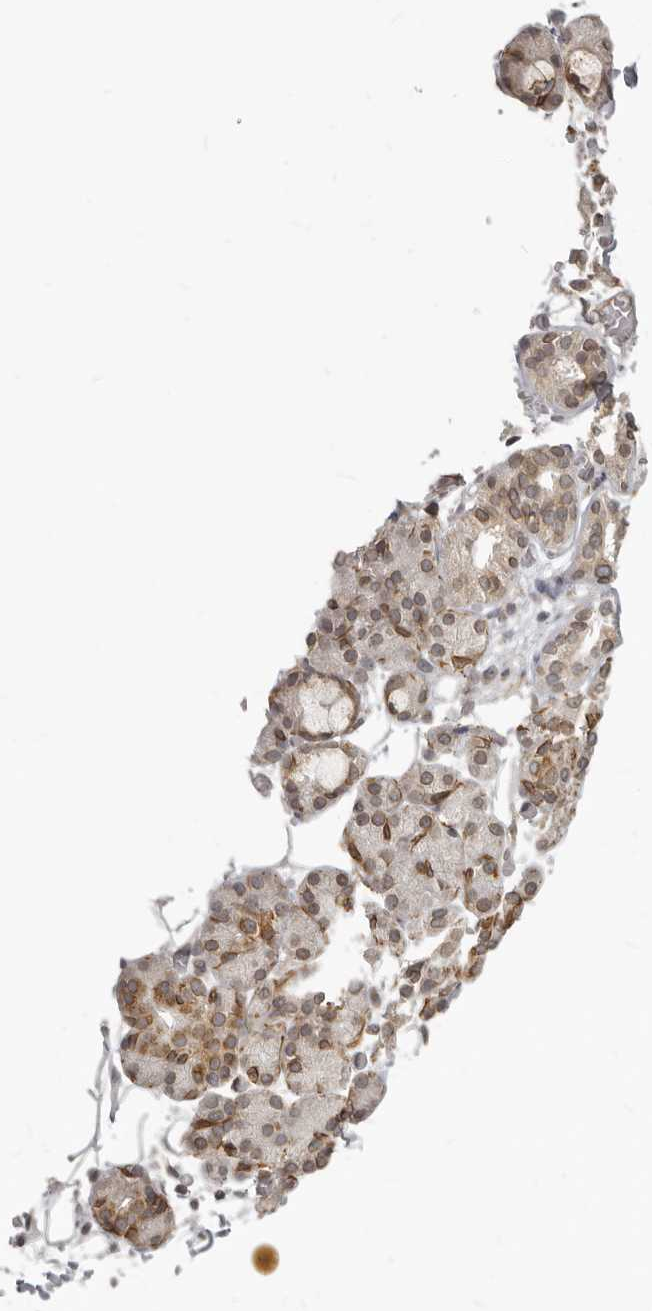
{"staining": {"intensity": "moderate", "quantity": "25%-75%", "location": "cytoplasmic/membranous"}, "tissue": "salivary gland", "cell_type": "Glandular cells", "image_type": "normal", "snomed": [{"axis": "morphology", "description": "Normal tissue, NOS"}, {"axis": "topography", "description": "Salivary gland"}], "caption": "DAB (3,3'-diaminobenzidine) immunohistochemical staining of unremarkable human salivary gland exhibits moderate cytoplasmic/membranous protein expression in approximately 25%-75% of glandular cells.", "gene": "NUP153", "patient": {"sex": "male", "age": 63}}